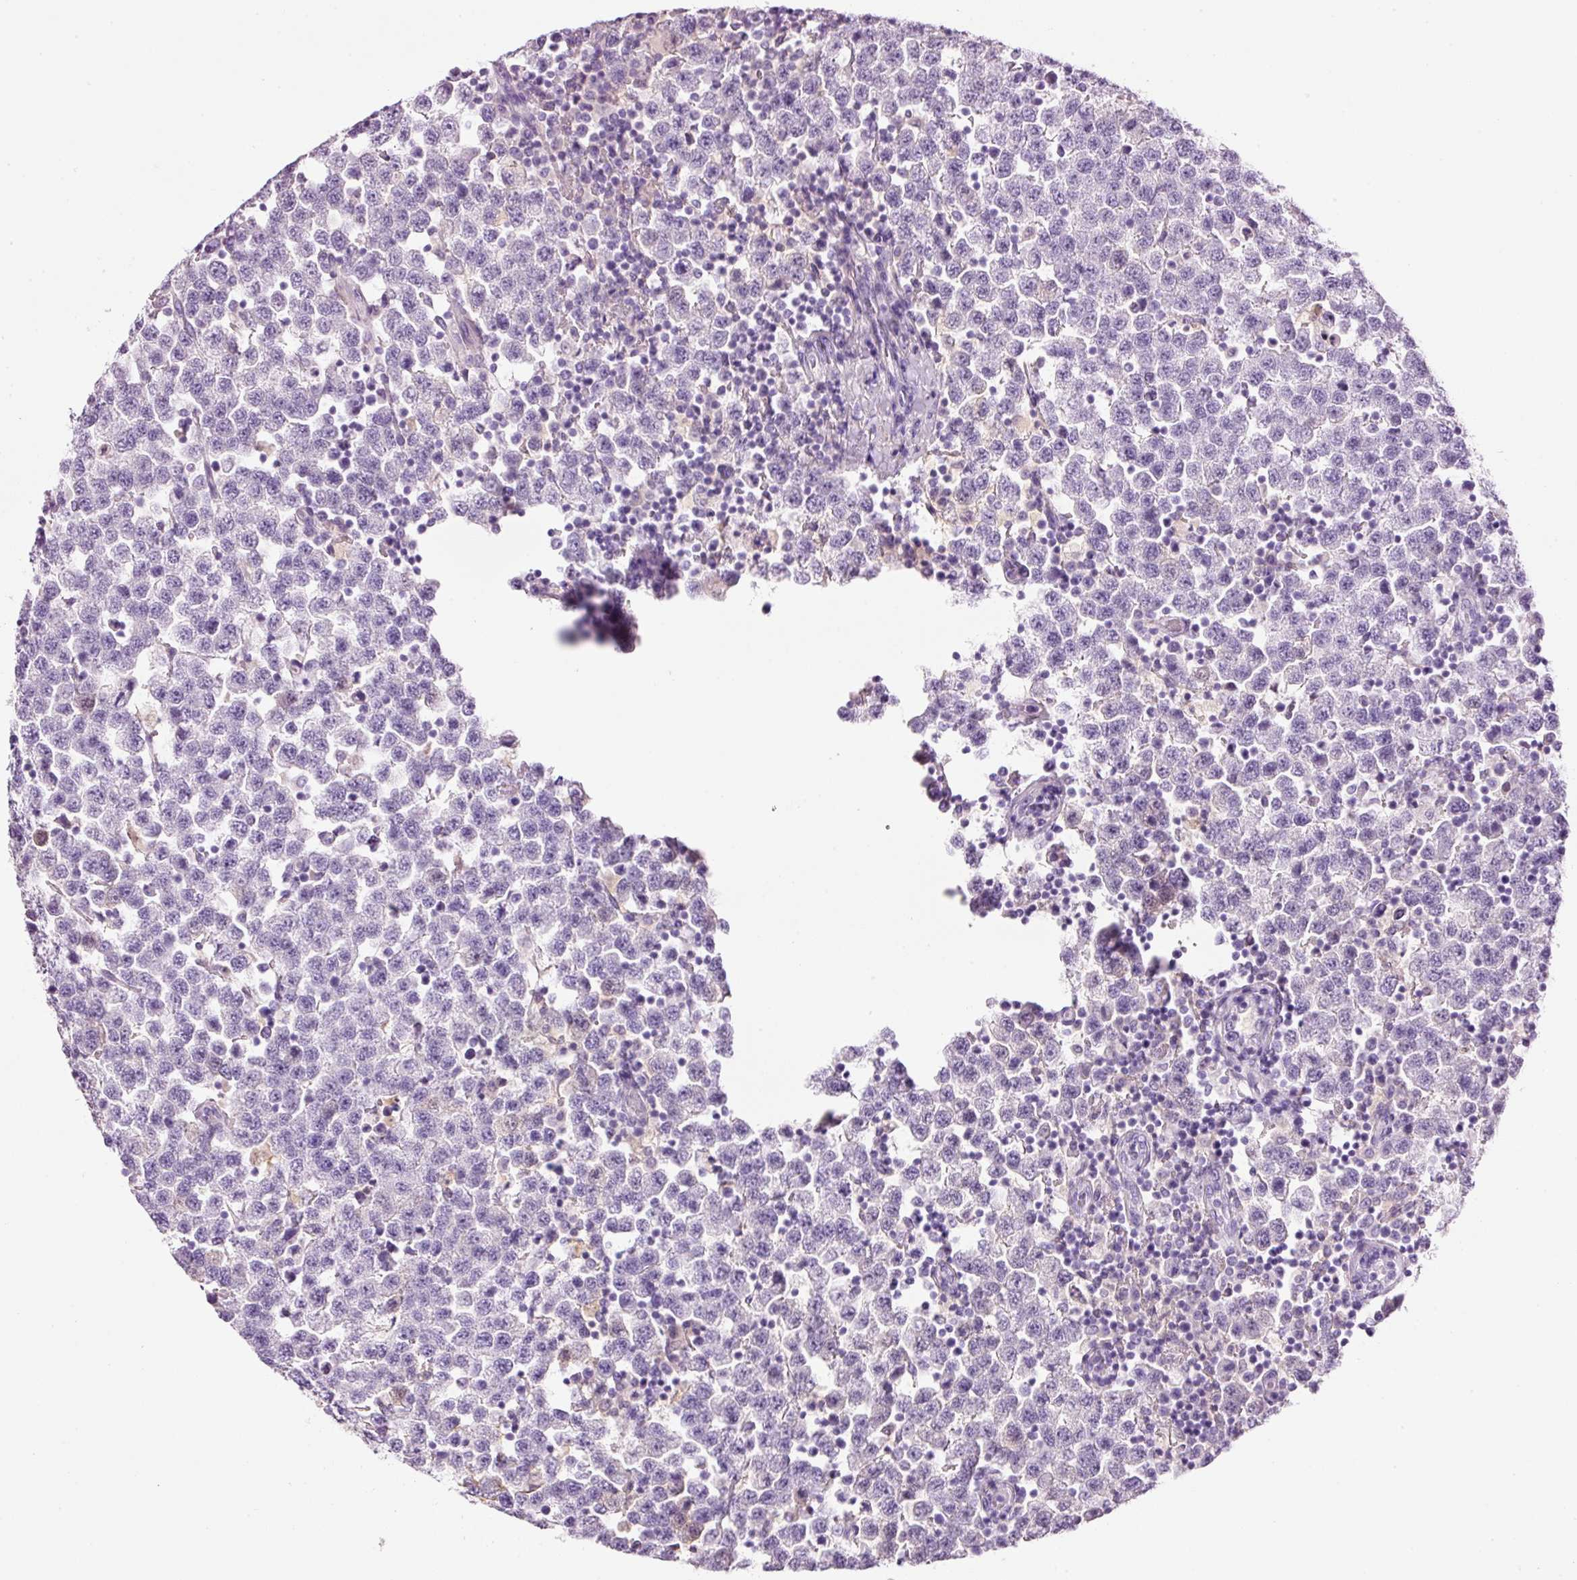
{"staining": {"intensity": "negative", "quantity": "none", "location": "none"}, "tissue": "testis cancer", "cell_type": "Tumor cells", "image_type": "cancer", "snomed": [{"axis": "morphology", "description": "Seminoma, NOS"}, {"axis": "topography", "description": "Testis"}], "caption": "Testis cancer (seminoma) was stained to show a protein in brown. There is no significant positivity in tumor cells.", "gene": "MFAP4", "patient": {"sex": "male", "age": 34}}